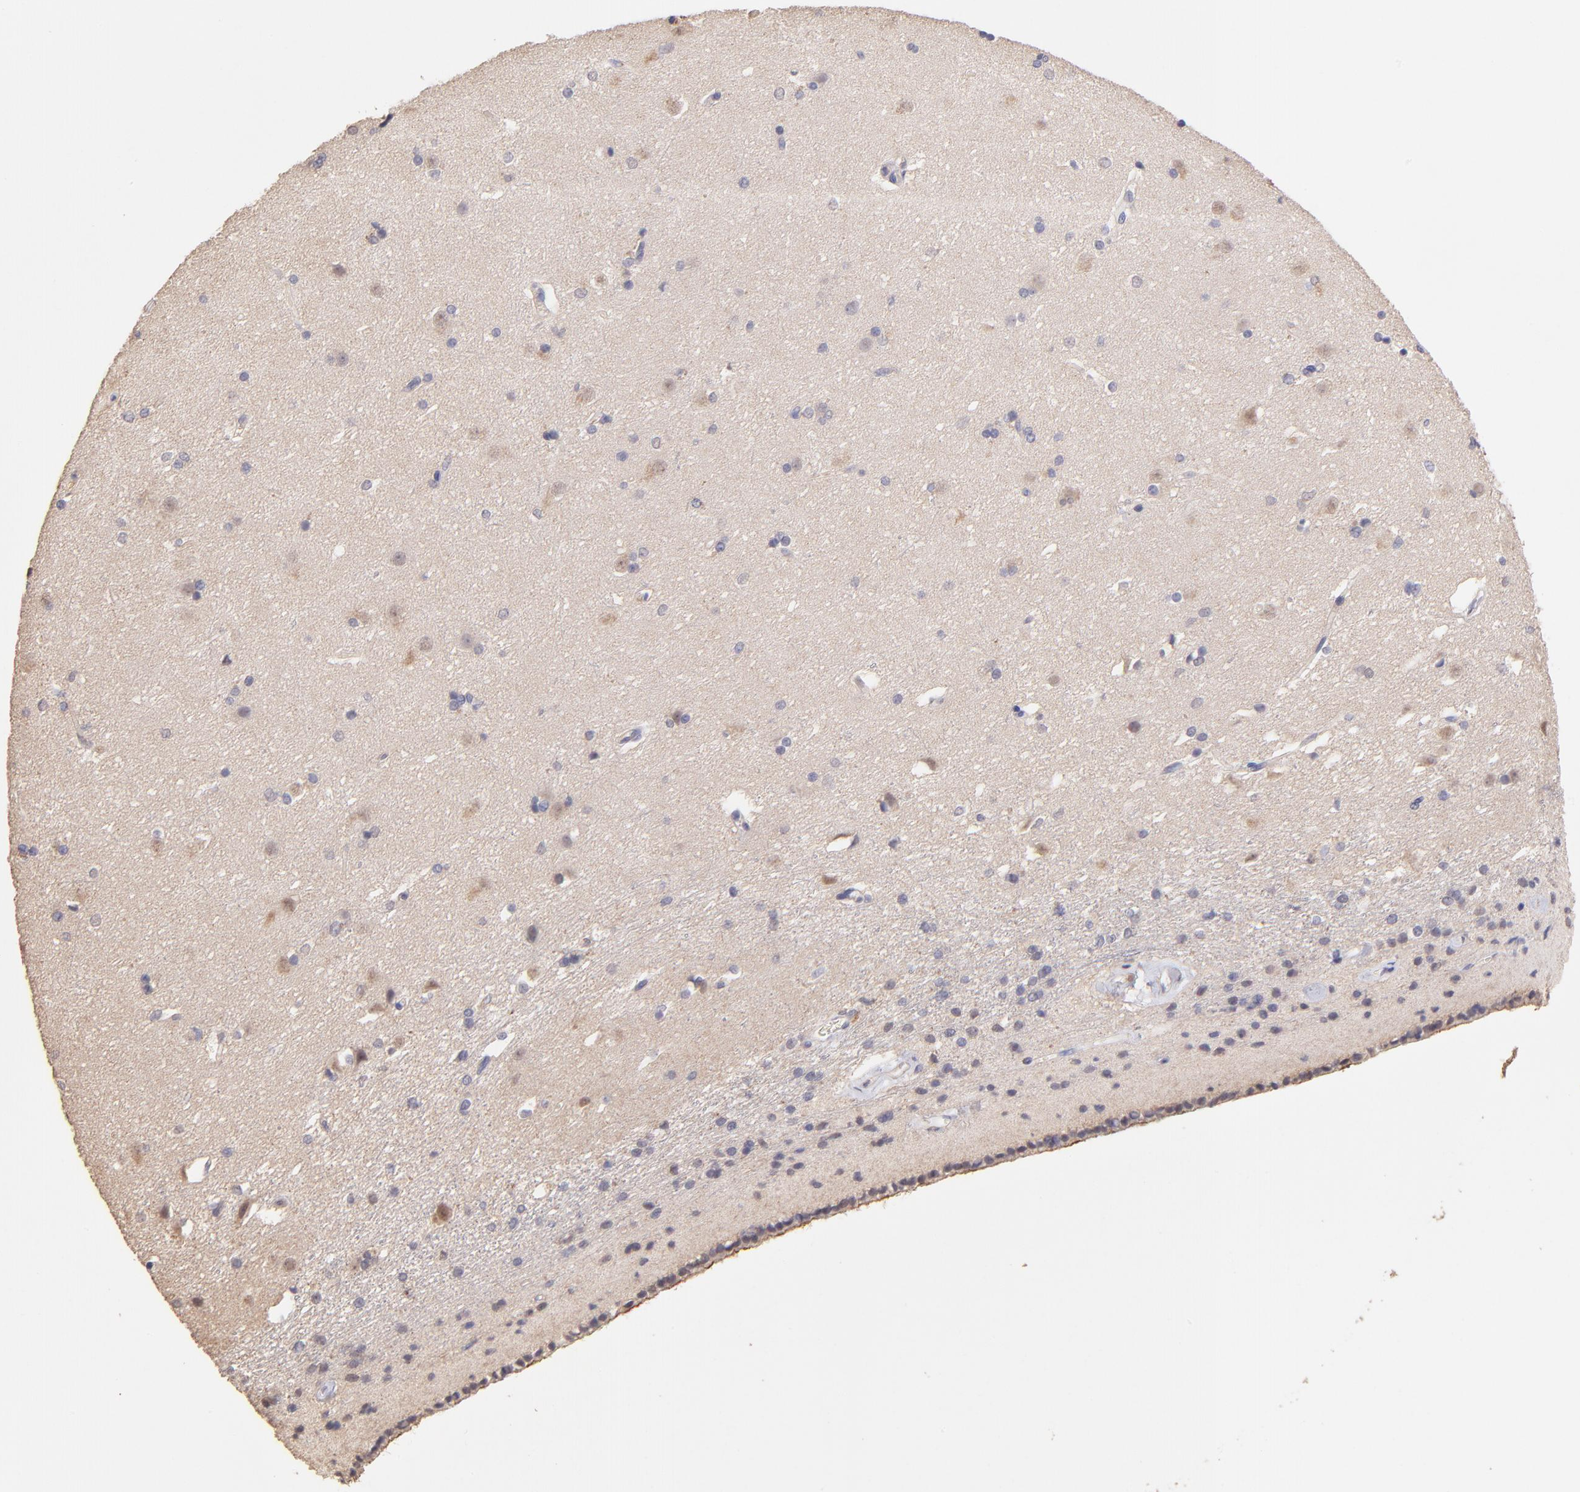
{"staining": {"intensity": "weak", "quantity": "25%-75%", "location": "cytoplasmic/membranous,nuclear"}, "tissue": "caudate", "cell_type": "Neuronal cells", "image_type": "normal", "snomed": [{"axis": "morphology", "description": "Normal tissue, NOS"}, {"axis": "topography", "description": "Lateral ventricle wall"}], "caption": "High-power microscopy captured an immunohistochemistry micrograph of normal caudate, revealing weak cytoplasmic/membranous,nuclear expression in about 25%-75% of neuronal cells.", "gene": "RNASEL", "patient": {"sex": "female", "age": 19}}